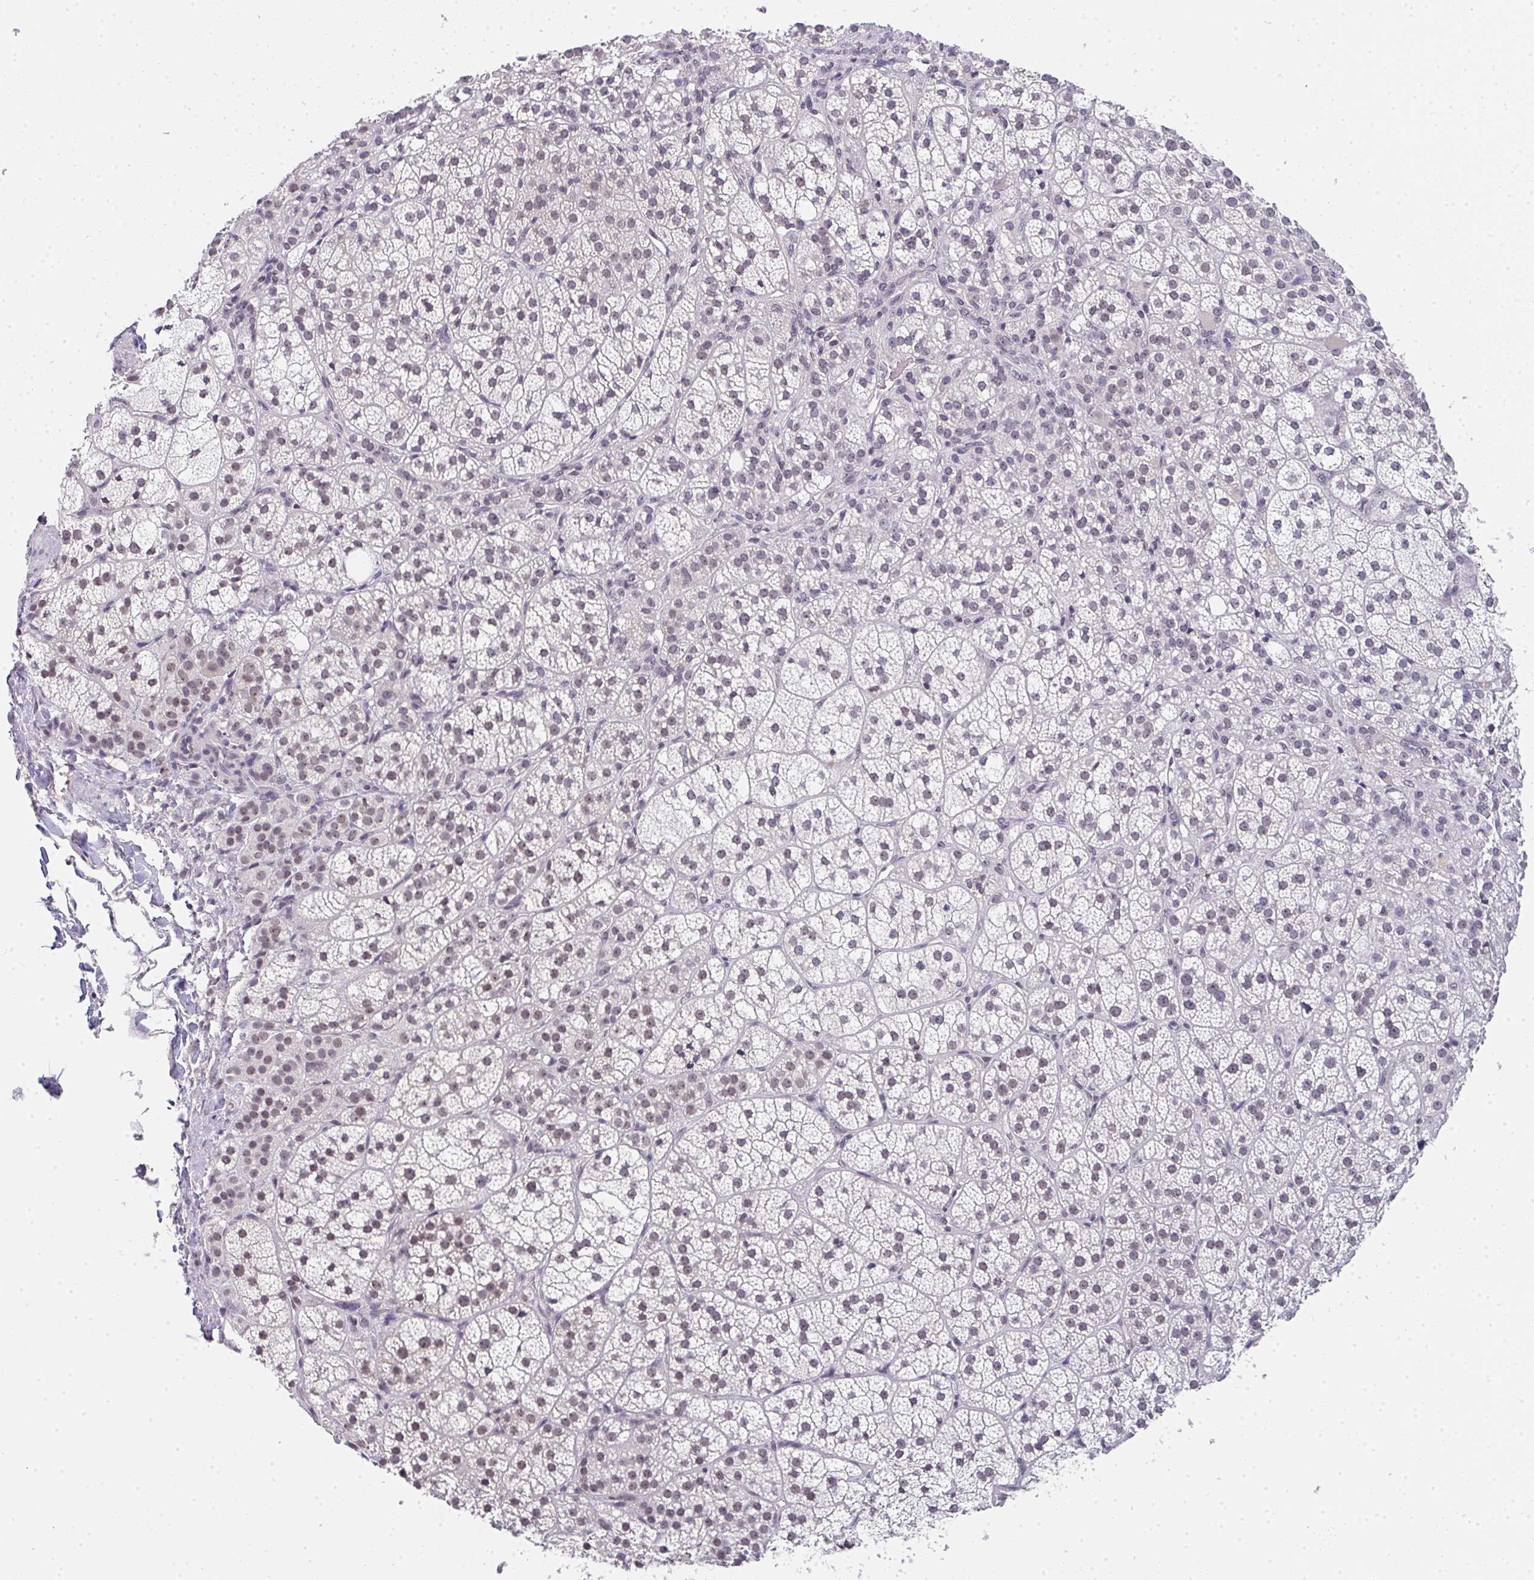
{"staining": {"intensity": "weak", "quantity": "25%-75%", "location": "nuclear"}, "tissue": "adrenal gland", "cell_type": "Glandular cells", "image_type": "normal", "snomed": [{"axis": "morphology", "description": "Normal tissue, NOS"}, {"axis": "topography", "description": "Adrenal gland"}], "caption": "Protein analysis of benign adrenal gland reveals weak nuclear staining in approximately 25%-75% of glandular cells. The staining was performed using DAB (3,3'-diaminobenzidine) to visualize the protein expression in brown, while the nuclei were stained in blue with hematoxylin (Magnification: 20x).", "gene": "DKC1", "patient": {"sex": "female", "age": 60}}